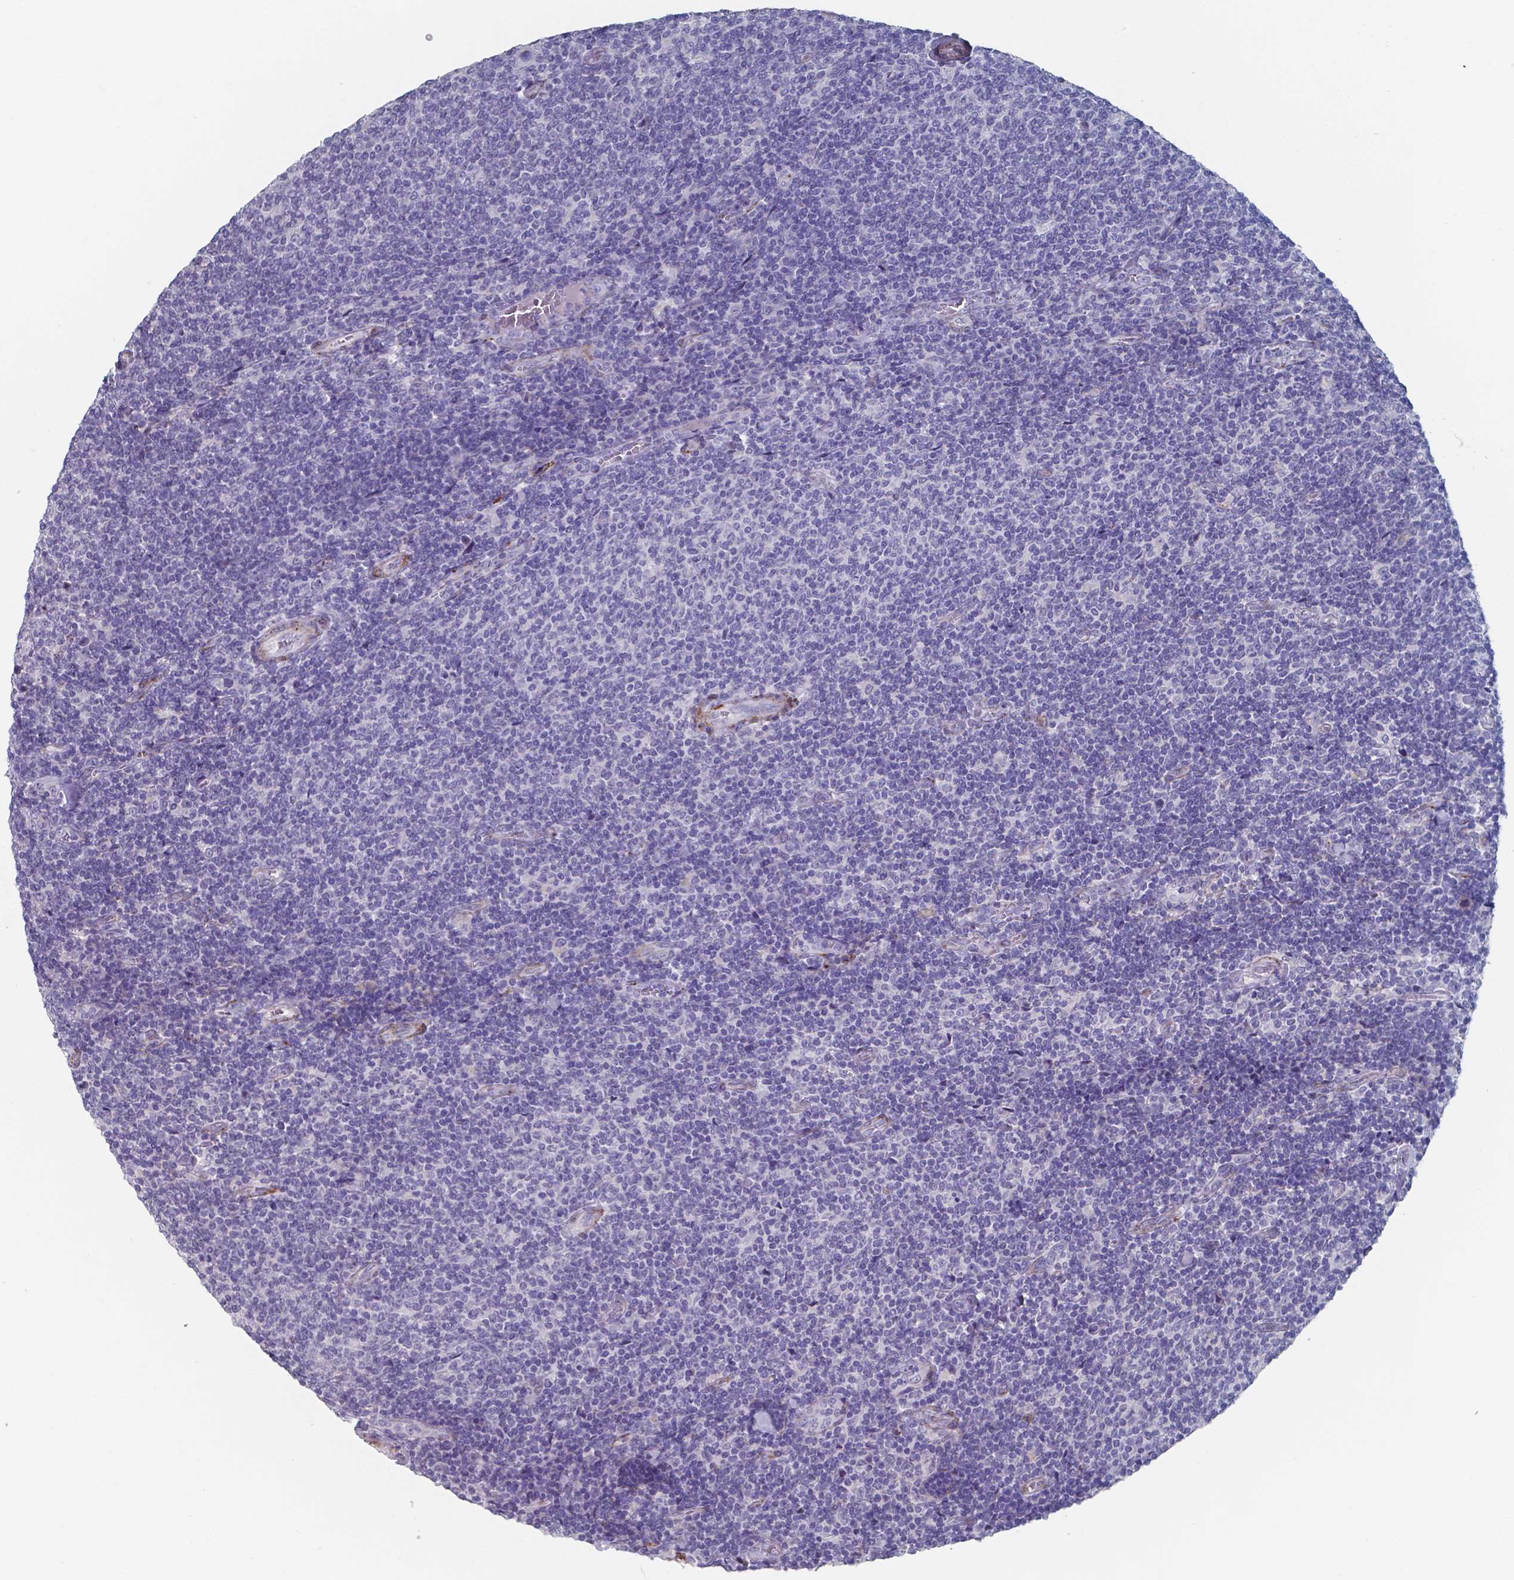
{"staining": {"intensity": "negative", "quantity": "none", "location": "none"}, "tissue": "lymphoma", "cell_type": "Tumor cells", "image_type": "cancer", "snomed": [{"axis": "morphology", "description": "Malignant lymphoma, non-Hodgkin's type, Low grade"}, {"axis": "topography", "description": "Lymph node"}], "caption": "There is no significant positivity in tumor cells of lymphoma.", "gene": "PLA2R1", "patient": {"sex": "male", "age": 52}}